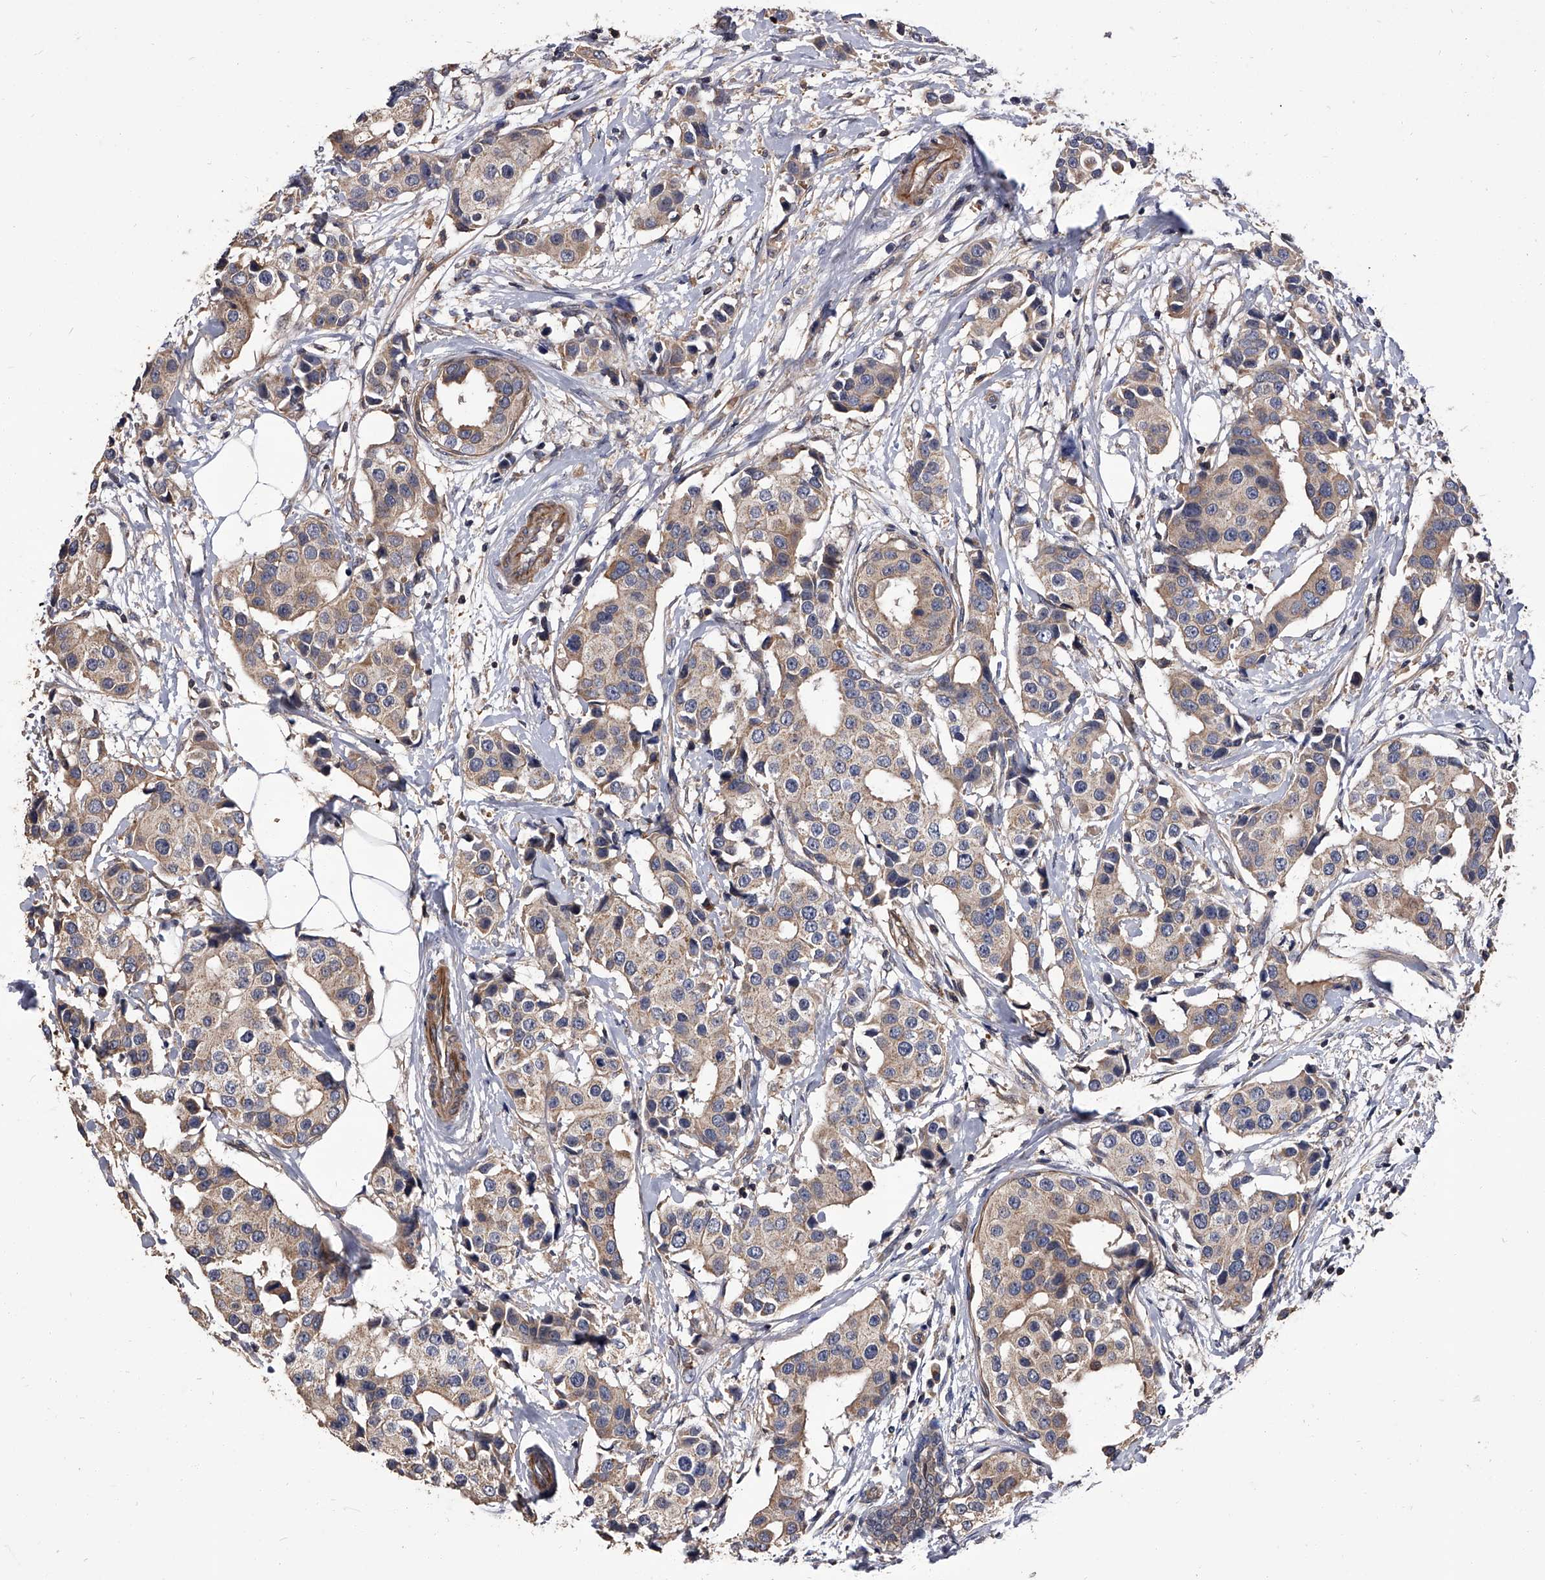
{"staining": {"intensity": "moderate", "quantity": ">75%", "location": "cytoplasmic/membranous"}, "tissue": "breast cancer", "cell_type": "Tumor cells", "image_type": "cancer", "snomed": [{"axis": "morphology", "description": "Normal tissue, NOS"}, {"axis": "morphology", "description": "Duct carcinoma"}, {"axis": "topography", "description": "Breast"}], "caption": "Protein expression analysis of breast invasive ductal carcinoma reveals moderate cytoplasmic/membranous staining in approximately >75% of tumor cells. (DAB IHC, brown staining for protein, blue staining for nuclei).", "gene": "STK36", "patient": {"sex": "female", "age": 39}}